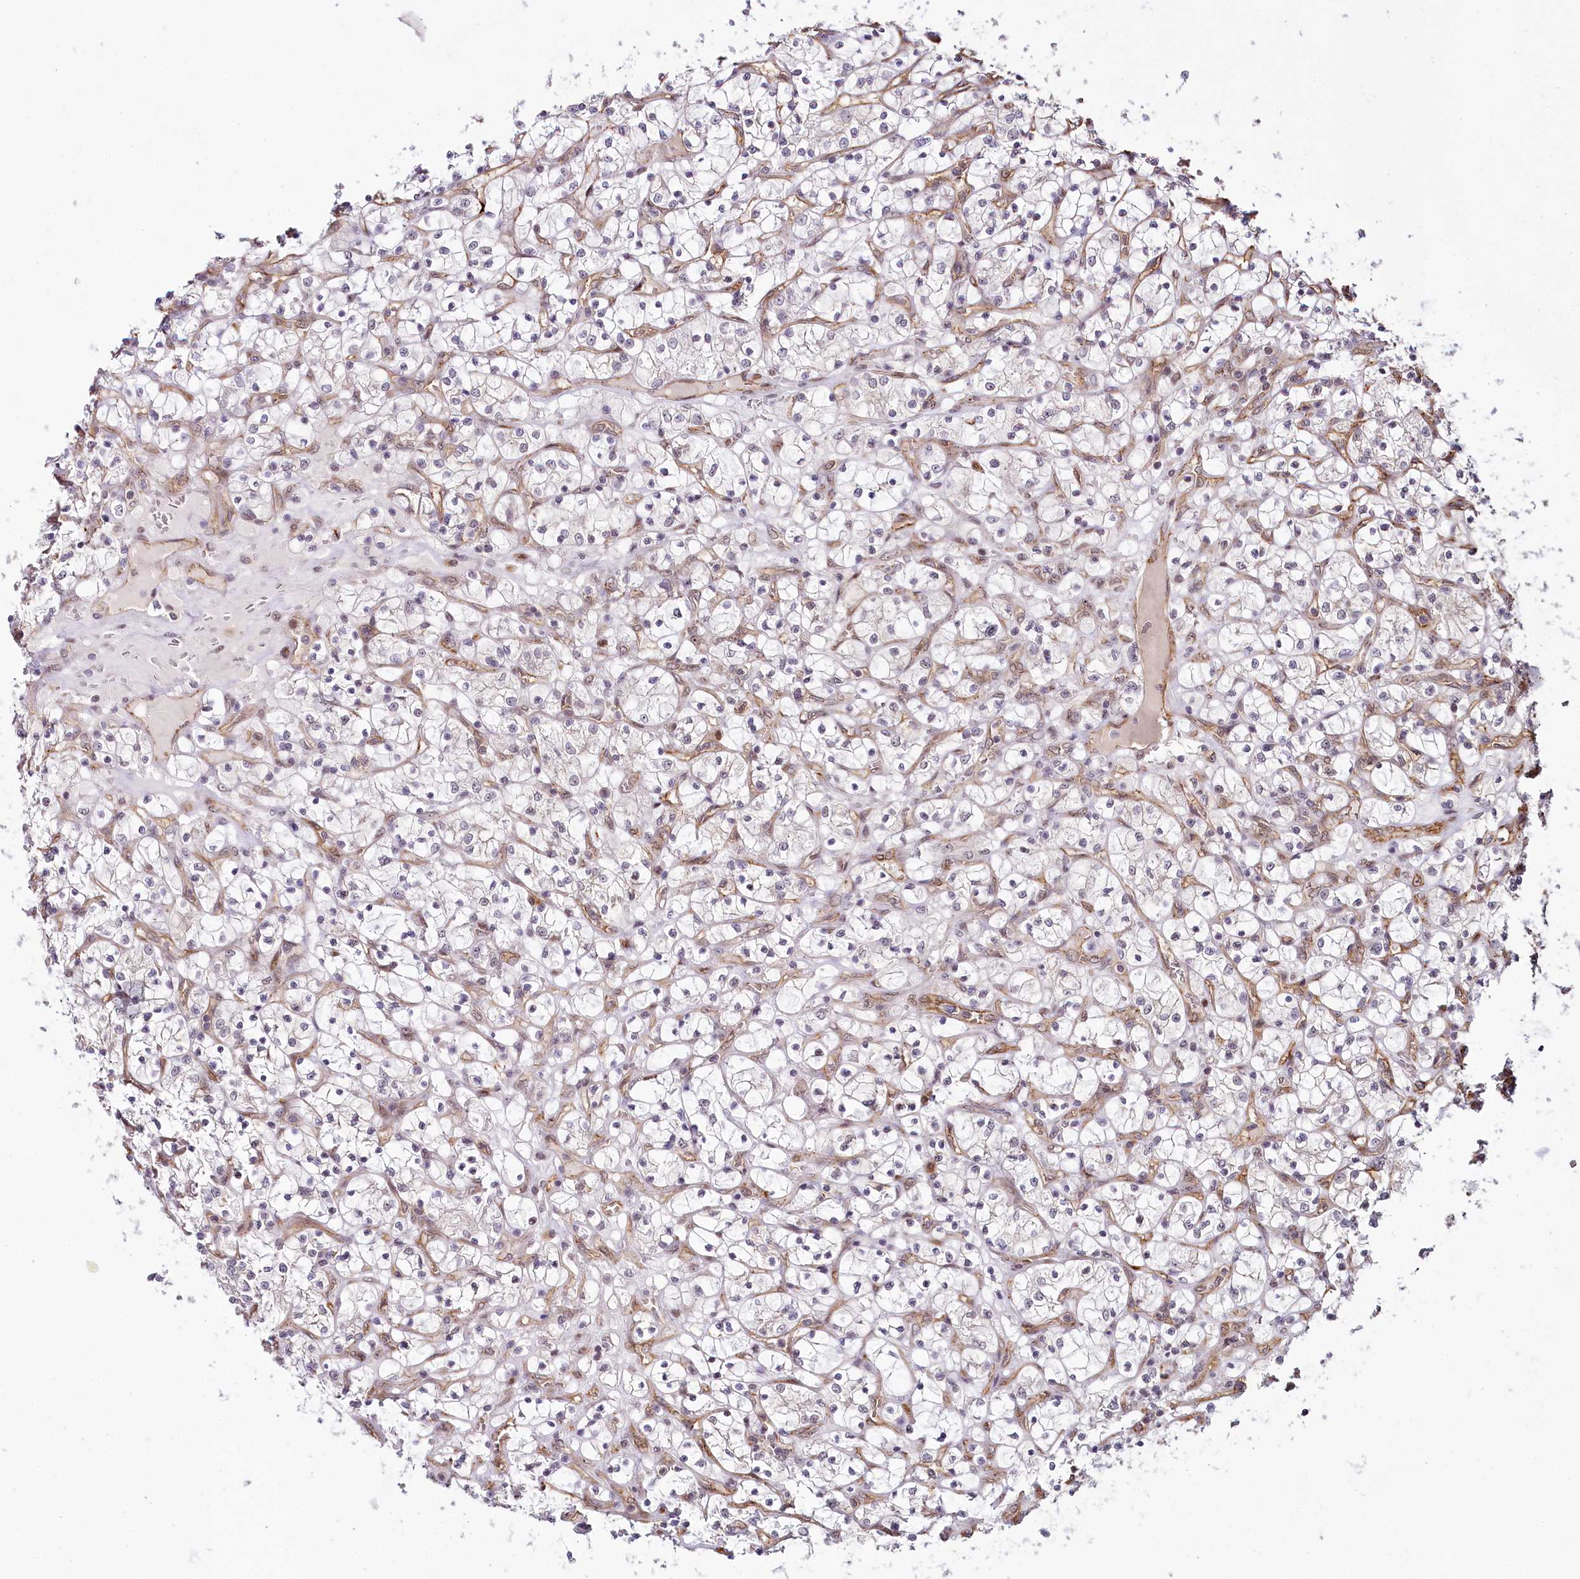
{"staining": {"intensity": "negative", "quantity": "none", "location": "none"}, "tissue": "renal cancer", "cell_type": "Tumor cells", "image_type": "cancer", "snomed": [{"axis": "morphology", "description": "Adenocarcinoma, NOS"}, {"axis": "topography", "description": "Kidney"}], "caption": "High magnification brightfield microscopy of renal cancer (adenocarcinoma) stained with DAB (3,3'-diaminobenzidine) (brown) and counterstained with hematoxylin (blue): tumor cells show no significant staining.", "gene": "ALKBH8", "patient": {"sex": "female", "age": 69}}